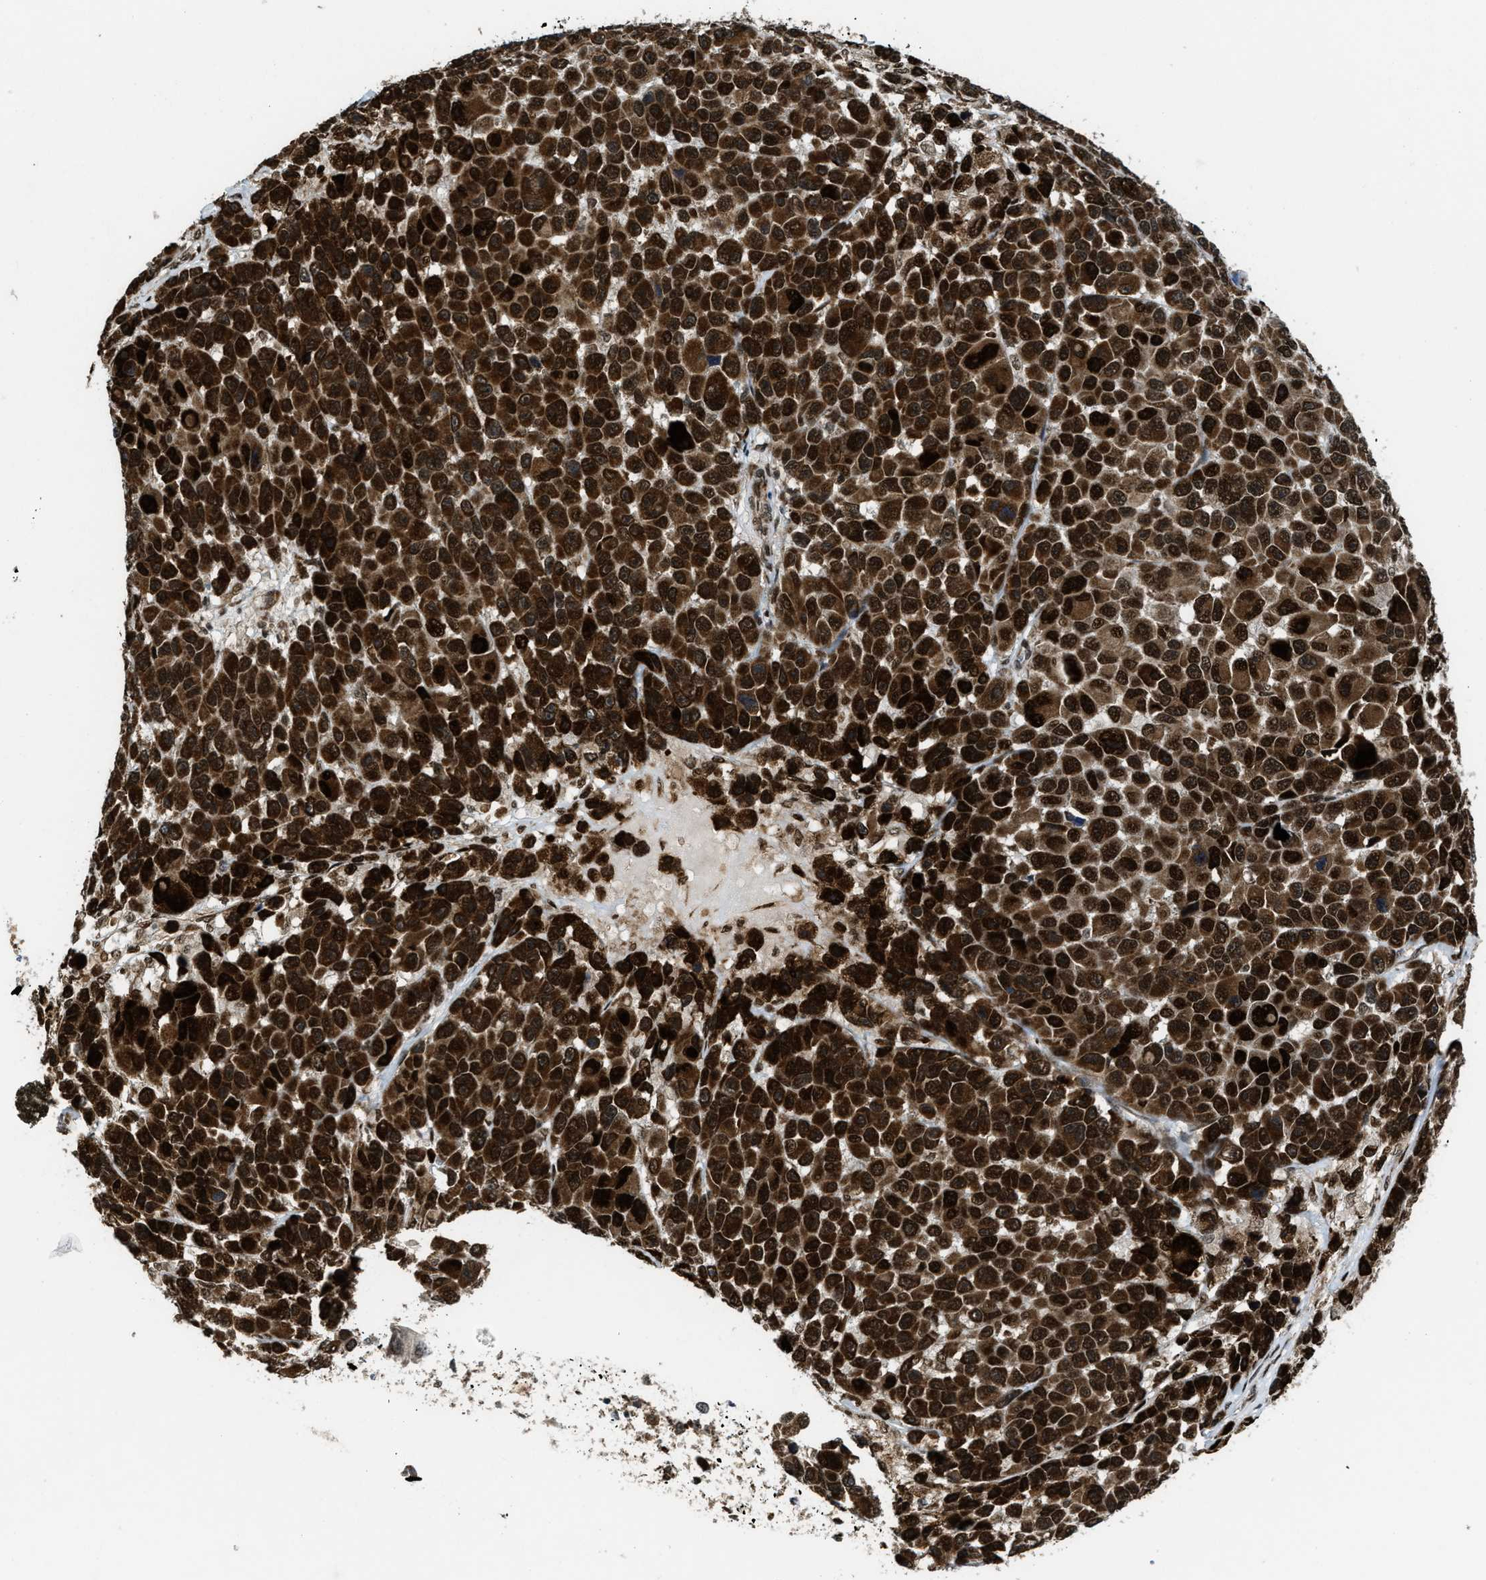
{"staining": {"intensity": "strong", "quantity": ">75%", "location": "cytoplasmic/membranous,nuclear"}, "tissue": "melanoma", "cell_type": "Tumor cells", "image_type": "cancer", "snomed": [{"axis": "morphology", "description": "Malignant melanoma, NOS"}, {"axis": "topography", "description": "Skin"}], "caption": "The micrograph demonstrates immunohistochemical staining of melanoma. There is strong cytoplasmic/membranous and nuclear positivity is seen in approximately >75% of tumor cells.", "gene": "ZNF250", "patient": {"sex": "male", "age": 53}}